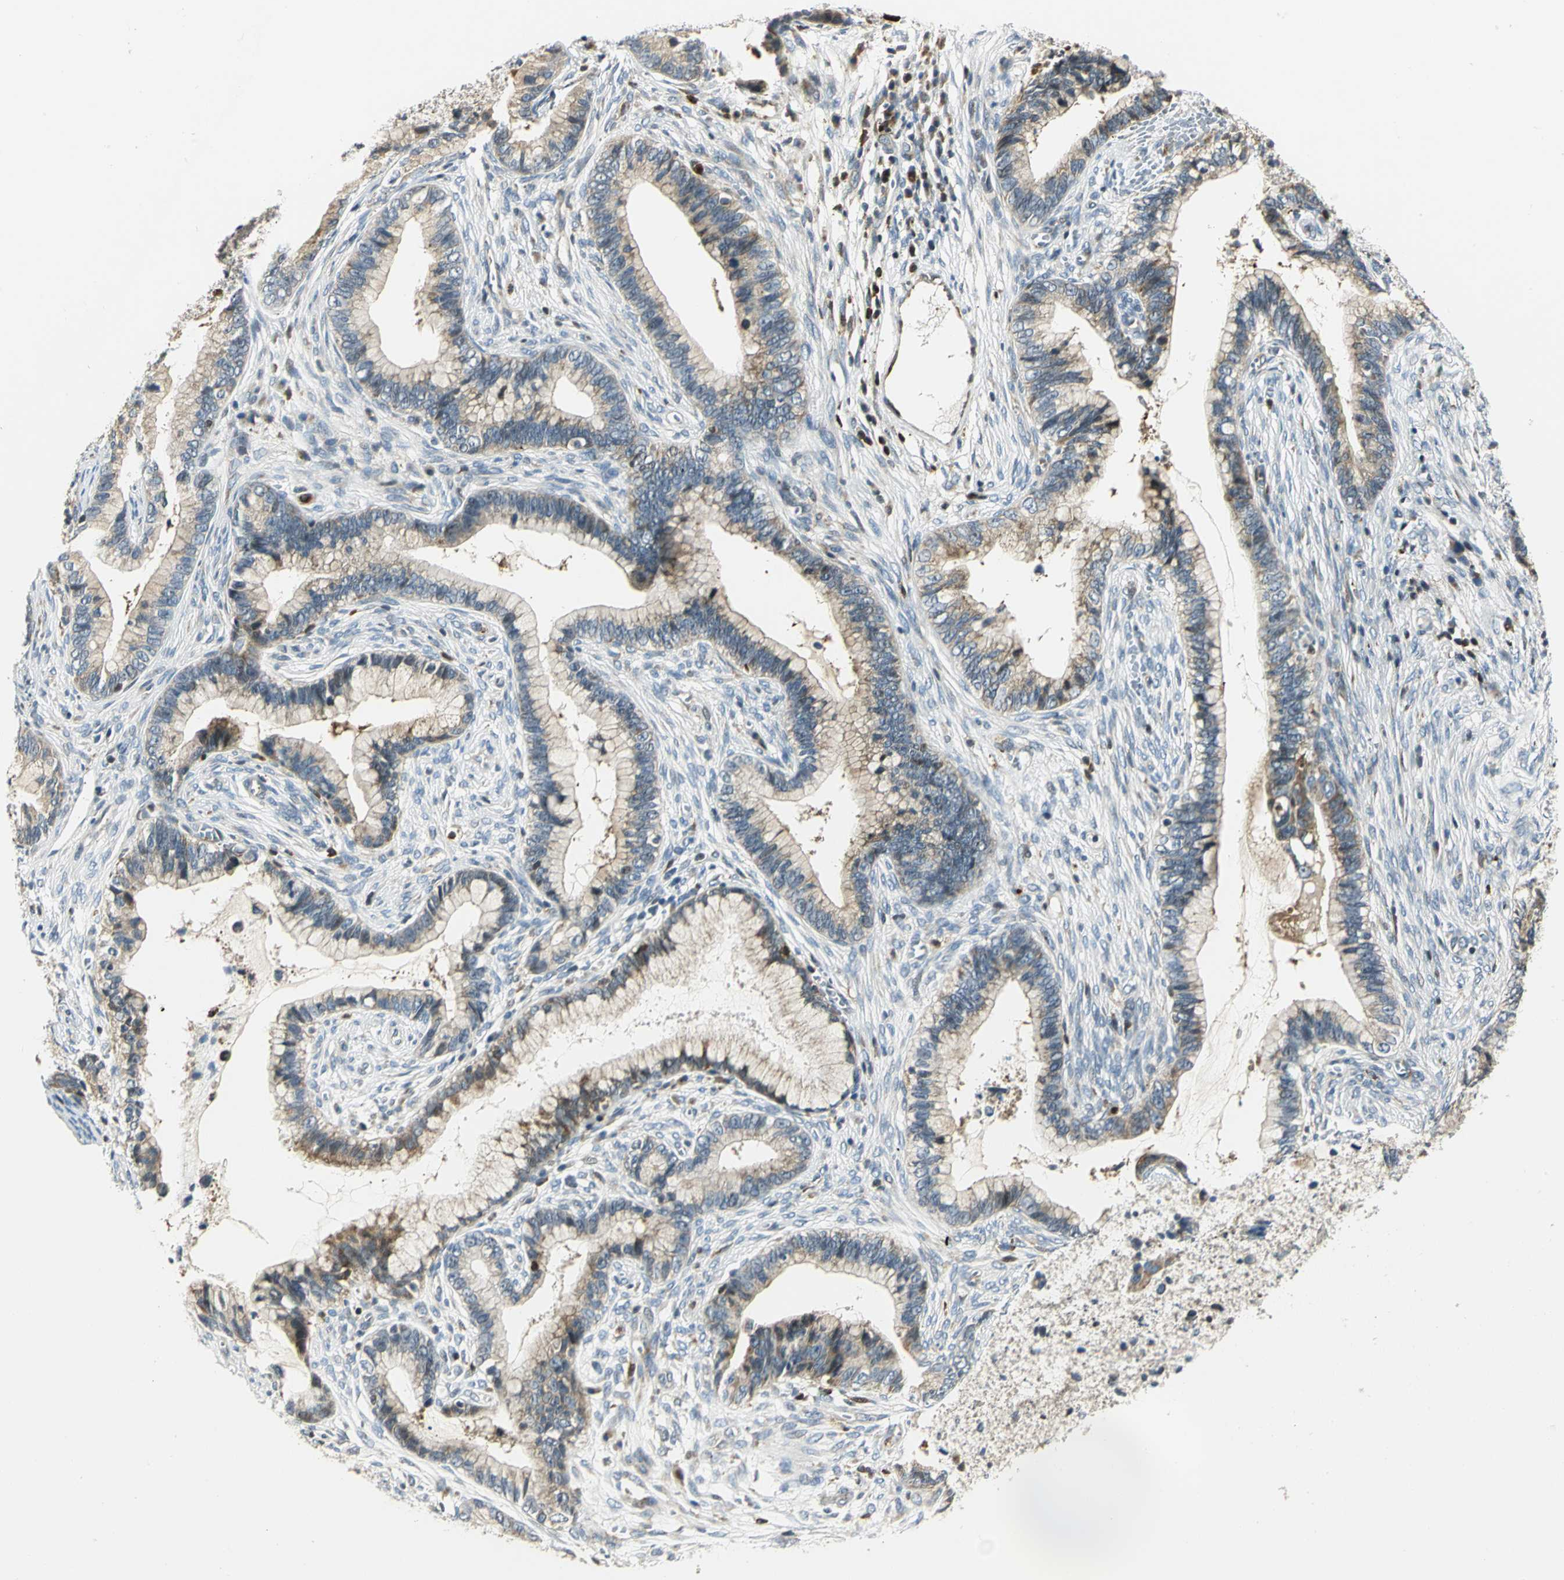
{"staining": {"intensity": "moderate", "quantity": ">75%", "location": "cytoplasmic/membranous"}, "tissue": "cervical cancer", "cell_type": "Tumor cells", "image_type": "cancer", "snomed": [{"axis": "morphology", "description": "Adenocarcinoma, NOS"}, {"axis": "topography", "description": "Cervix"}], "caption": "A medium amount of moderate cytoplasmic/membranous expression is seen in approximately >75% of tumor cells in cervical adenocarcinoma tissue. (DAB IHC with brightfield microscopy, high magnification).", "gene": "USP40", "patient": {"sex": "female", "age": 44}}